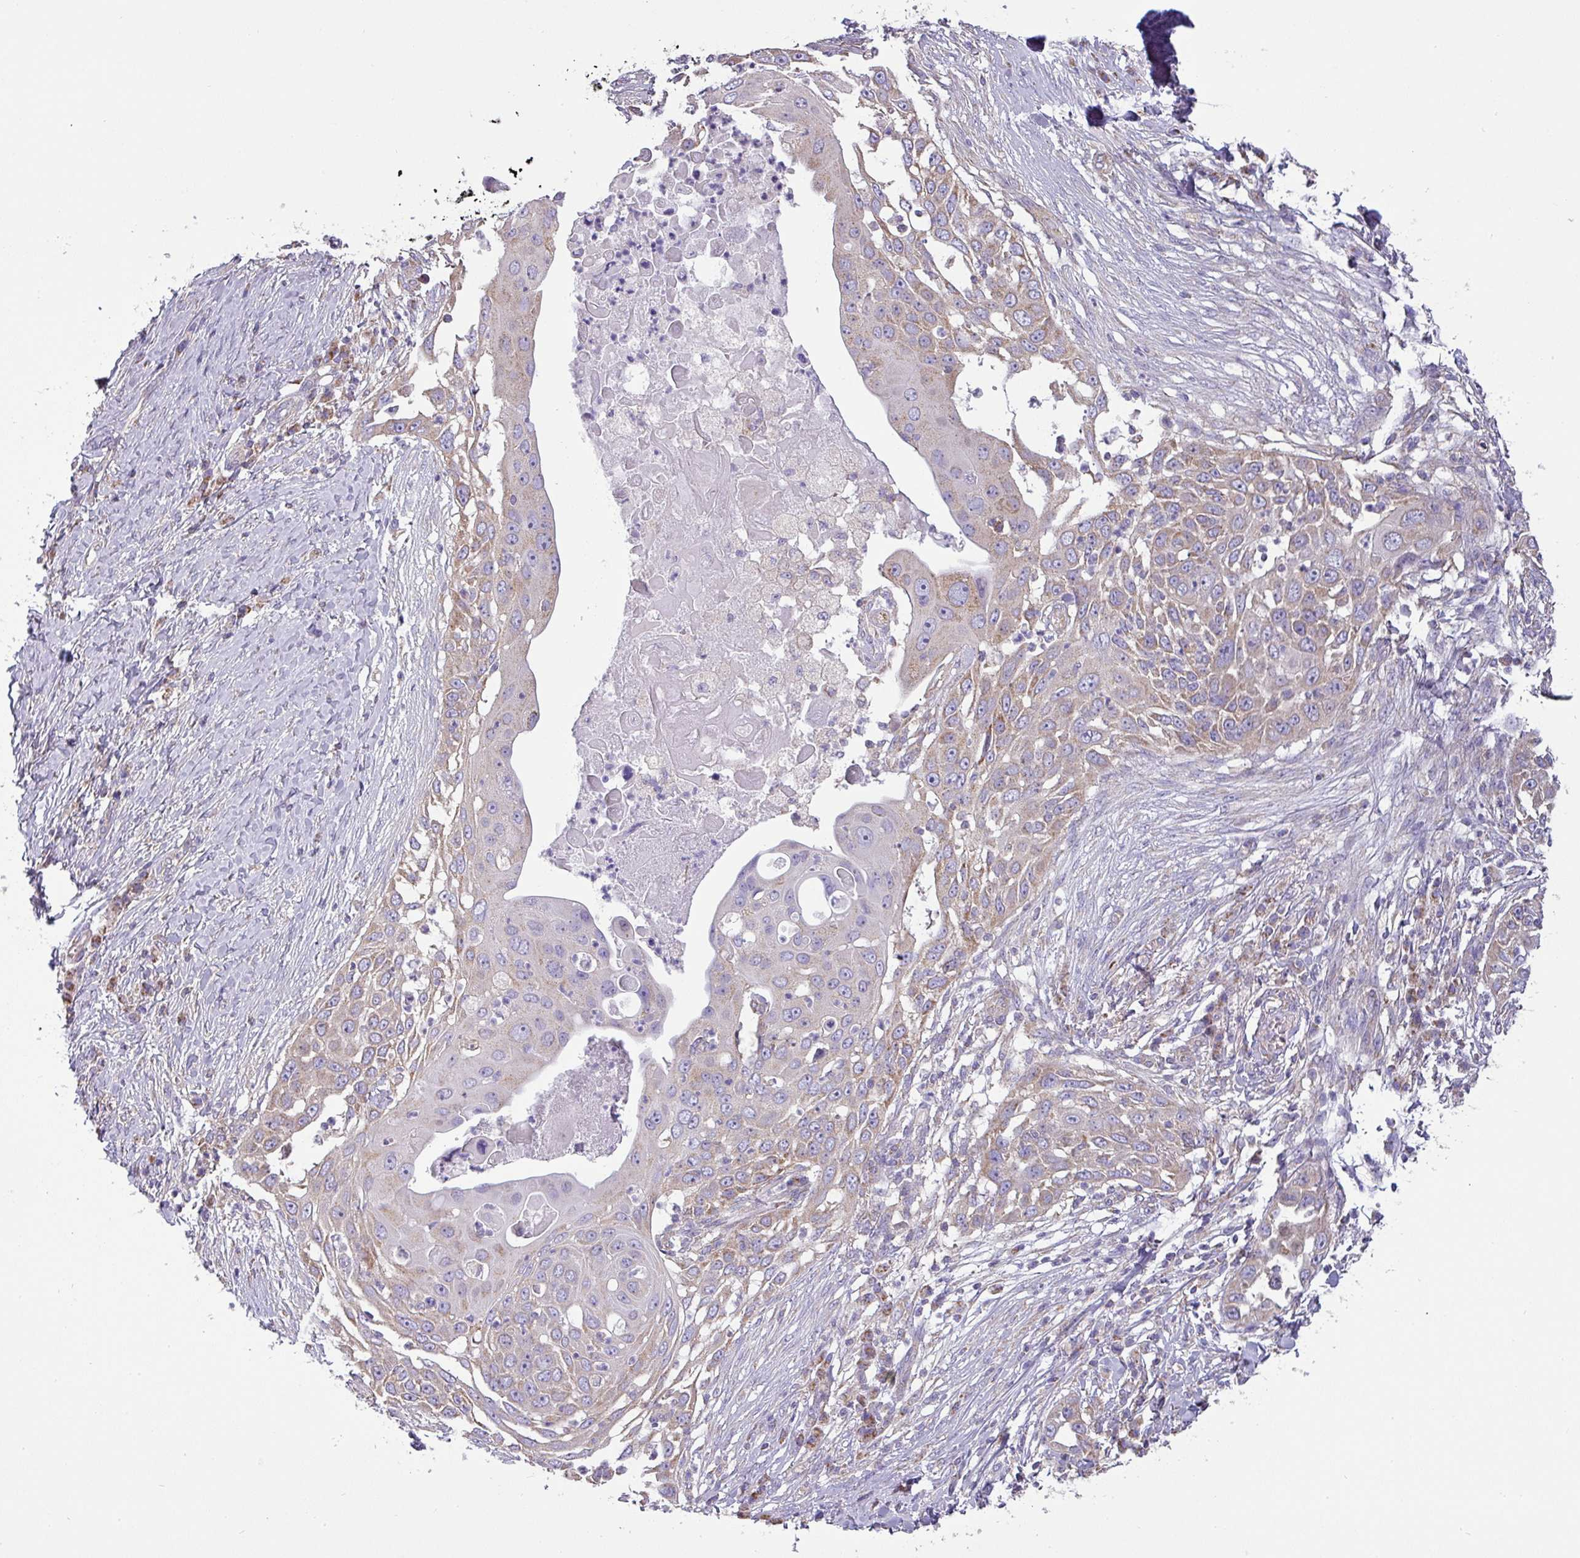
{"staining": {"intensity": "moderate", "quantity": "25%-75%", "location": "cytoplasmic/membranous"}, "tissue": "skin cancer", "cell_type": "Tumor cells", "image_type": "cancer", "snomed": [{"axis": "morphology", "description": "Squamous cell carcinoma, NOS"}, {"axis": "topography", "description": "Skin"}], "caption": "Protein staining of skin cancer (squamous cell carcinoma) tissue displays moderate cytoplasmic/membranous staining in about 25%-75% of tumor cells.", "gene": "ZNF211", "patient": {"sex": "female", "age": 44}}